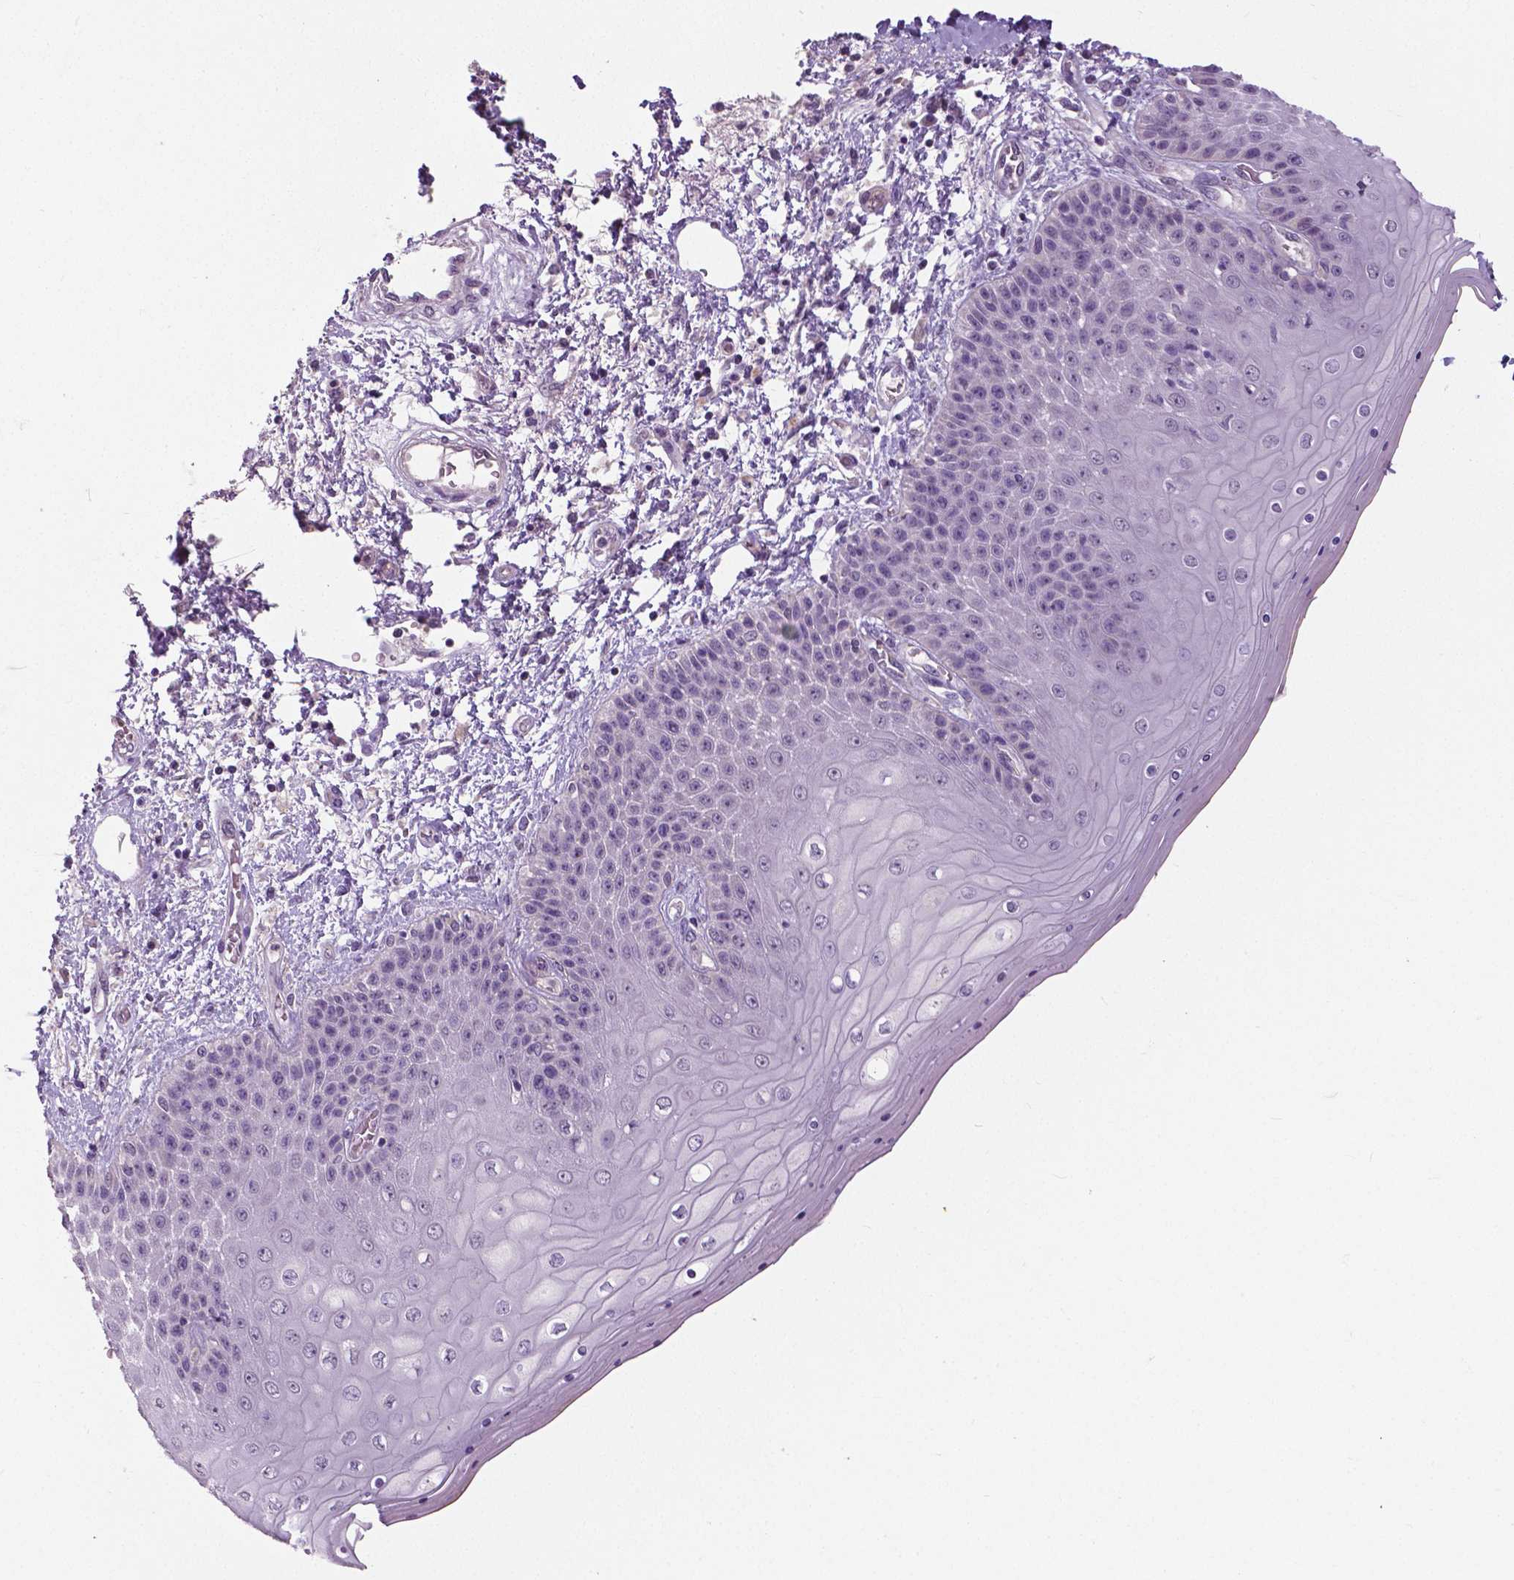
{"staining": {"intensity": "negative", "quantity": "none", "location": "none"}, "tissue": "skin", "cell_type": "Epidermal cells", "image_type": "normal", "snomed": [{"axis": "morphology", "description": "Normal tissue, NOS"}, {"axis": "topography", "description": "Anal"}], "caption": "A high-resolution histopathology image shows immunohistochemistry staining of benign skin, which displays no significant staining in epidermal cells.", "gene": "FOXA1", "patient": {"sex": "female", "age": 46}}